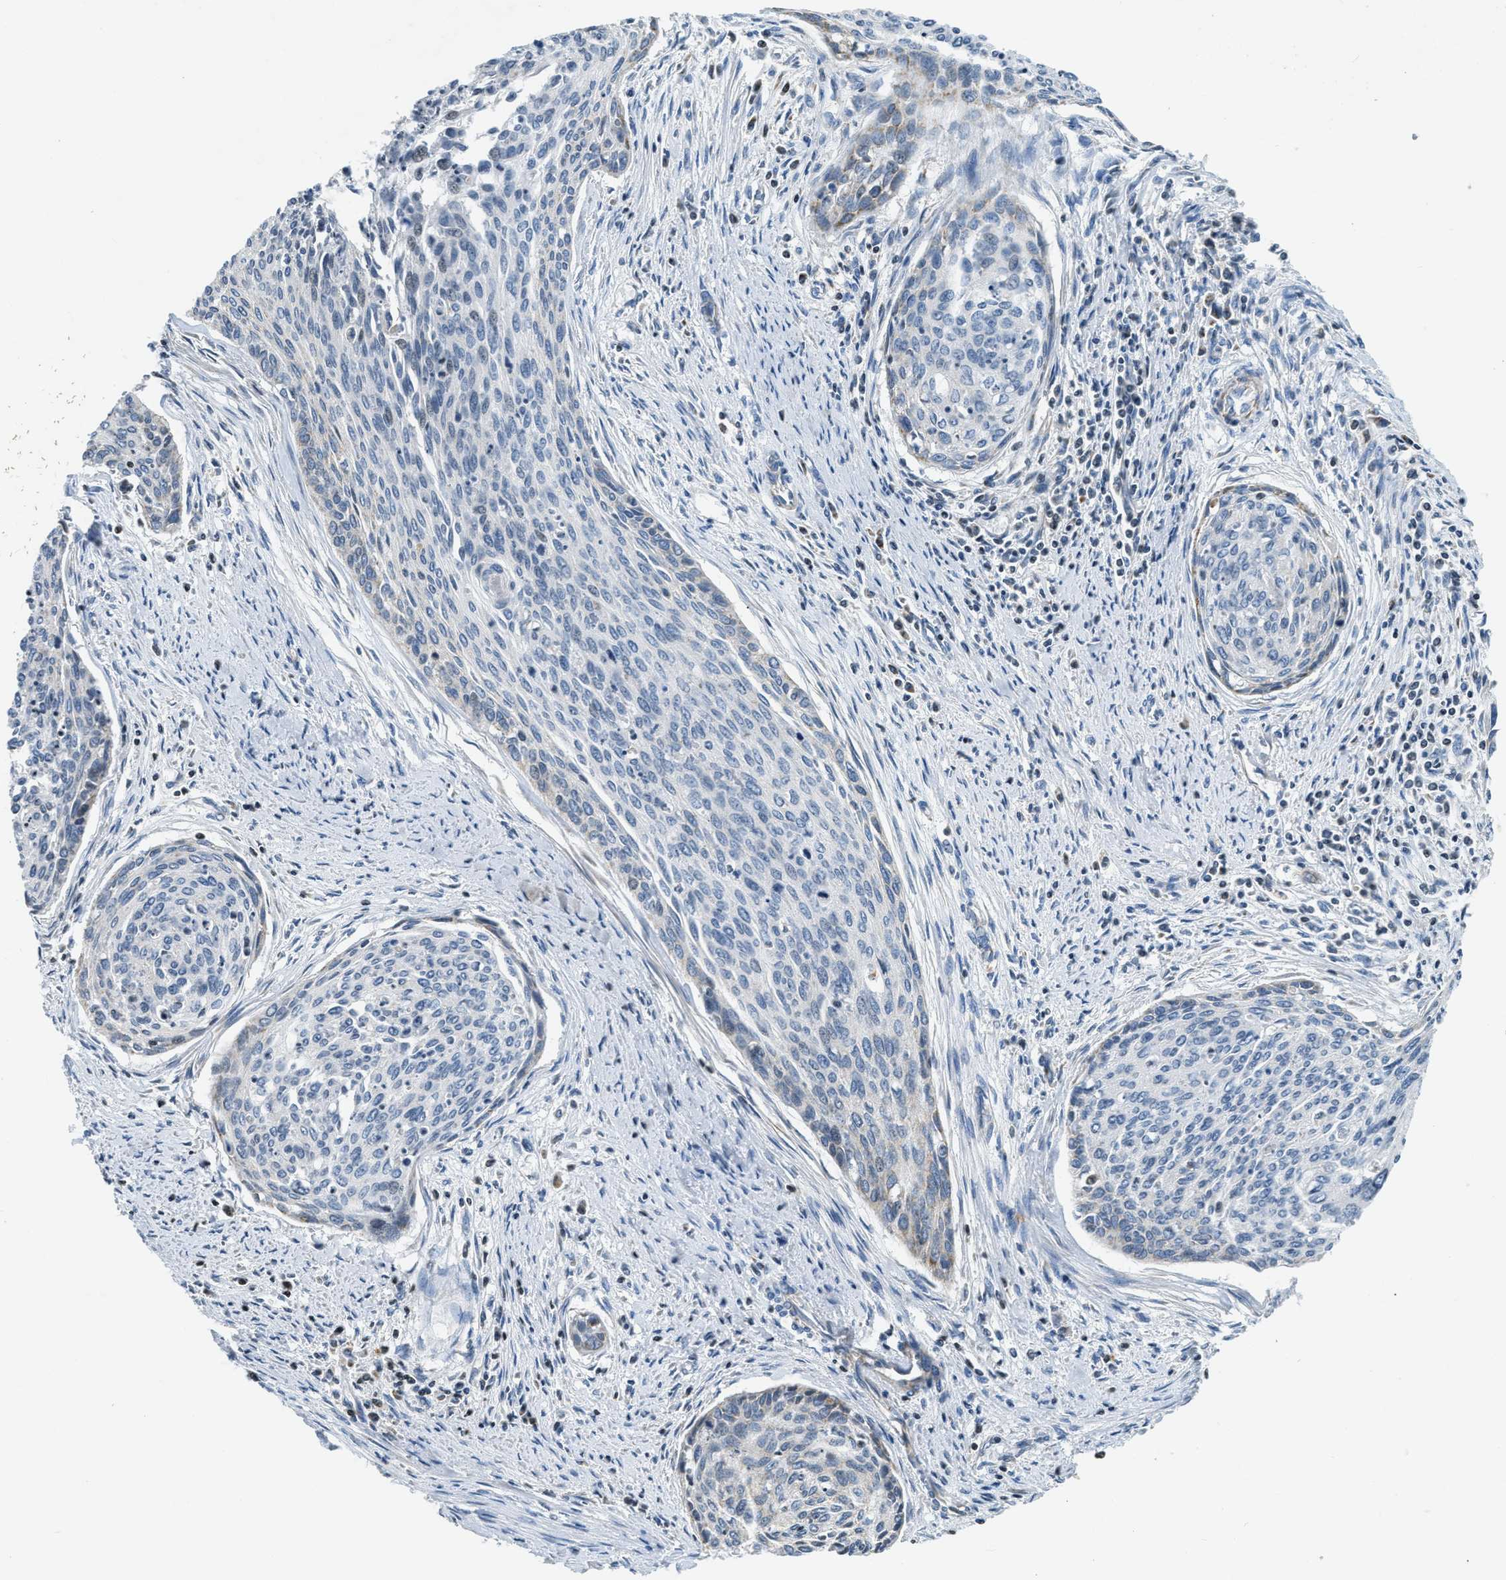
{"staining": {"intensity": "weak", "quantity": "<25%", "location": "cytoplasmic/membranous"}, "tissue": "cervical cancer", "cell_type": "Tumor cells", "image_type": "cancer", "snomed": [{"axis": "morphology", "description": "Squamous cell carcinoma, NOS"}, {"axis": "topography", "description": "Cervix"}], "caption": "This is a image of immunohistochemistry staining of cervical squamous cell carcinoma, which shows no positivity in tumor cells. Brightfield microscopy of IHC stained with DAB (brown) and hematoxylin (blue), captured at high magnification.", "gene": "ACADVL", "patient": {"sex": "female", "age": 55}}